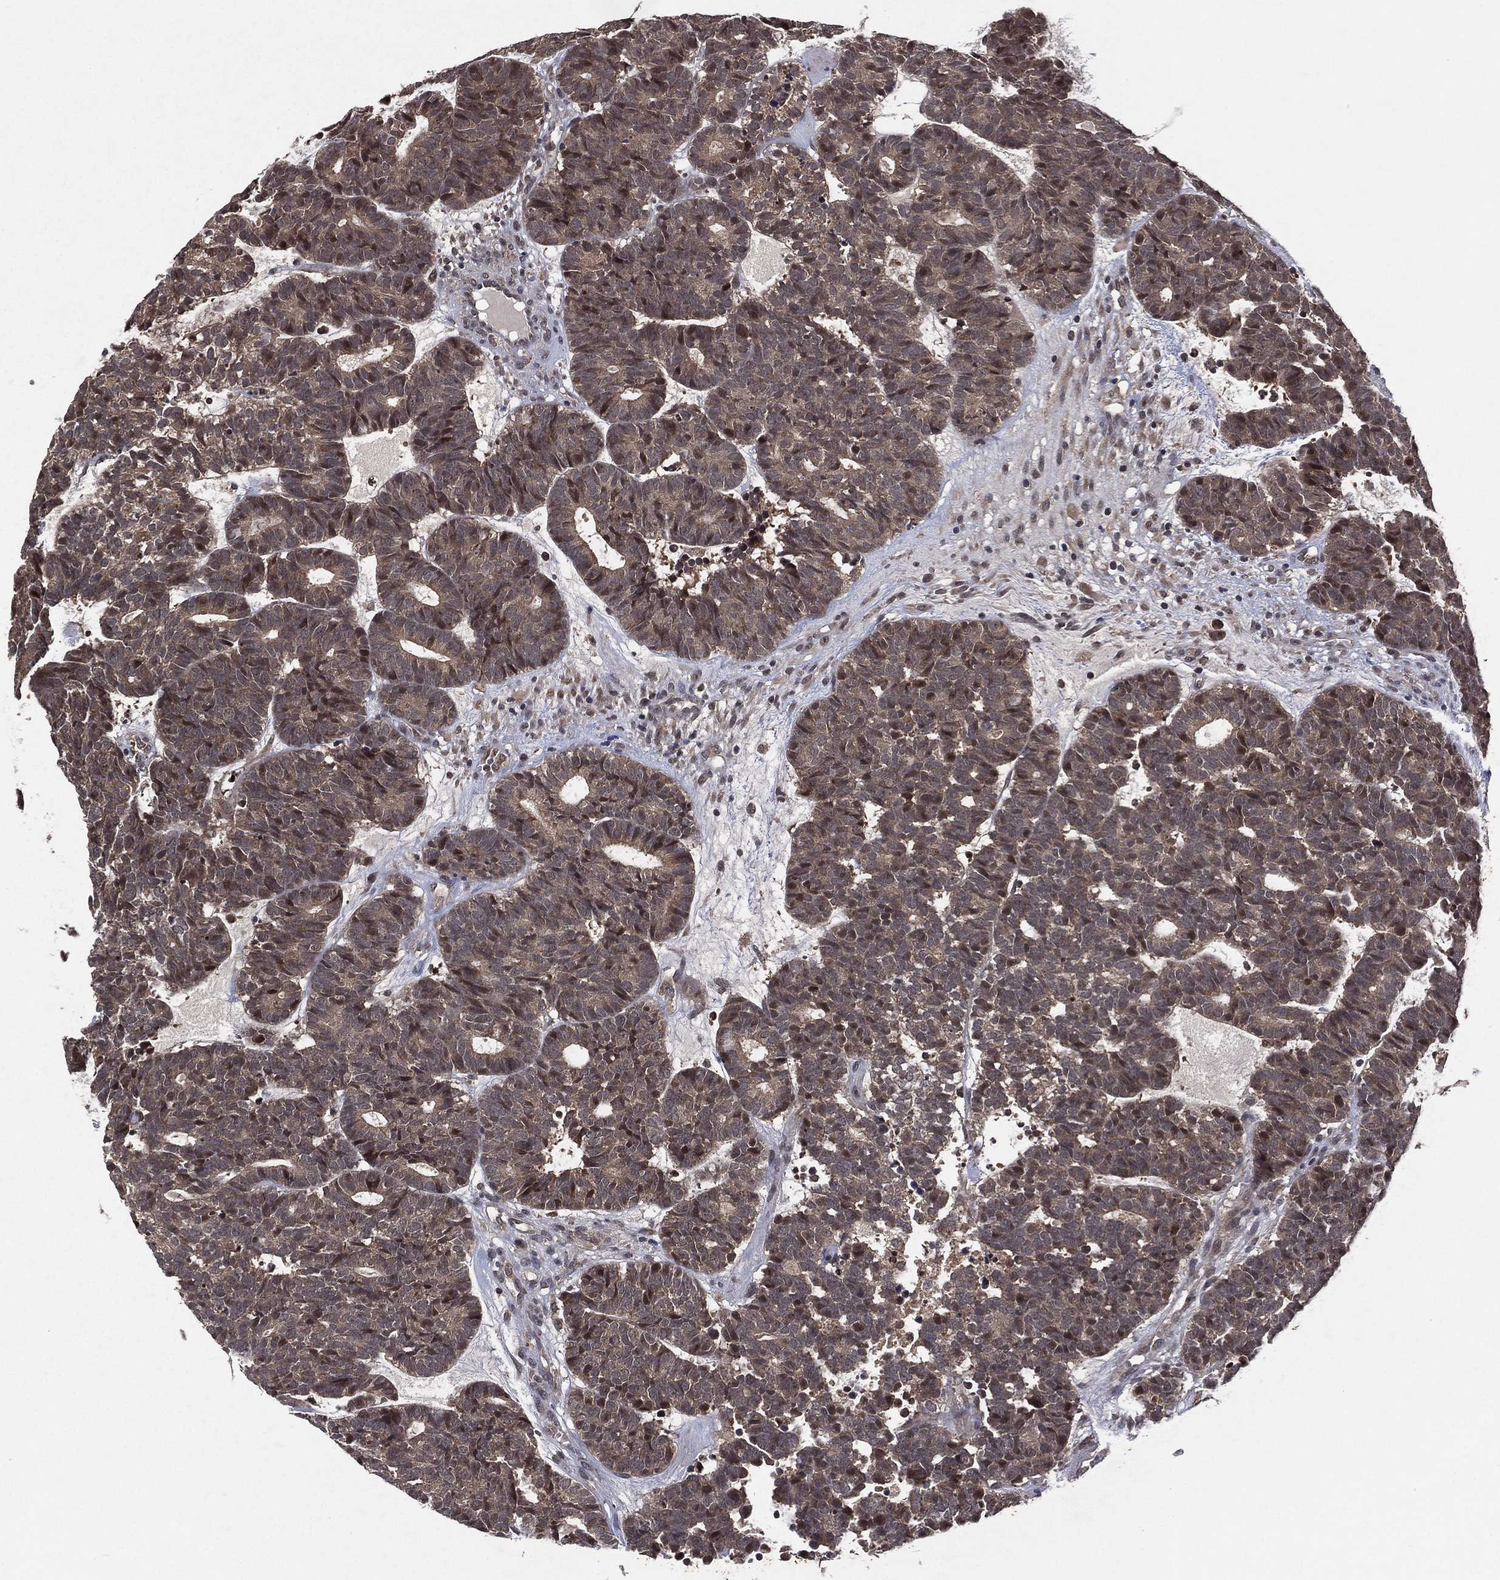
{"staining": {"intensity": "weak", "quantity": "<25%", "location": "nuclear"}, "tissue": "head and neck cancer", "cell_type": "Tumor cells", "image_type": "cancer", "snomed": [{"axis": "morphology", "description": "Adenocarcinoma, NOS"}, {"axis": "topography", "description": "Head-Neck"}], "caption": "IHC histopathology image of head and neck cancer (adenocarcinoma) stained for a protein (brown), which shows no expression in tumor cells.", "gene": "ATG4B", "patient": {"sex": "female", "age": 81}}